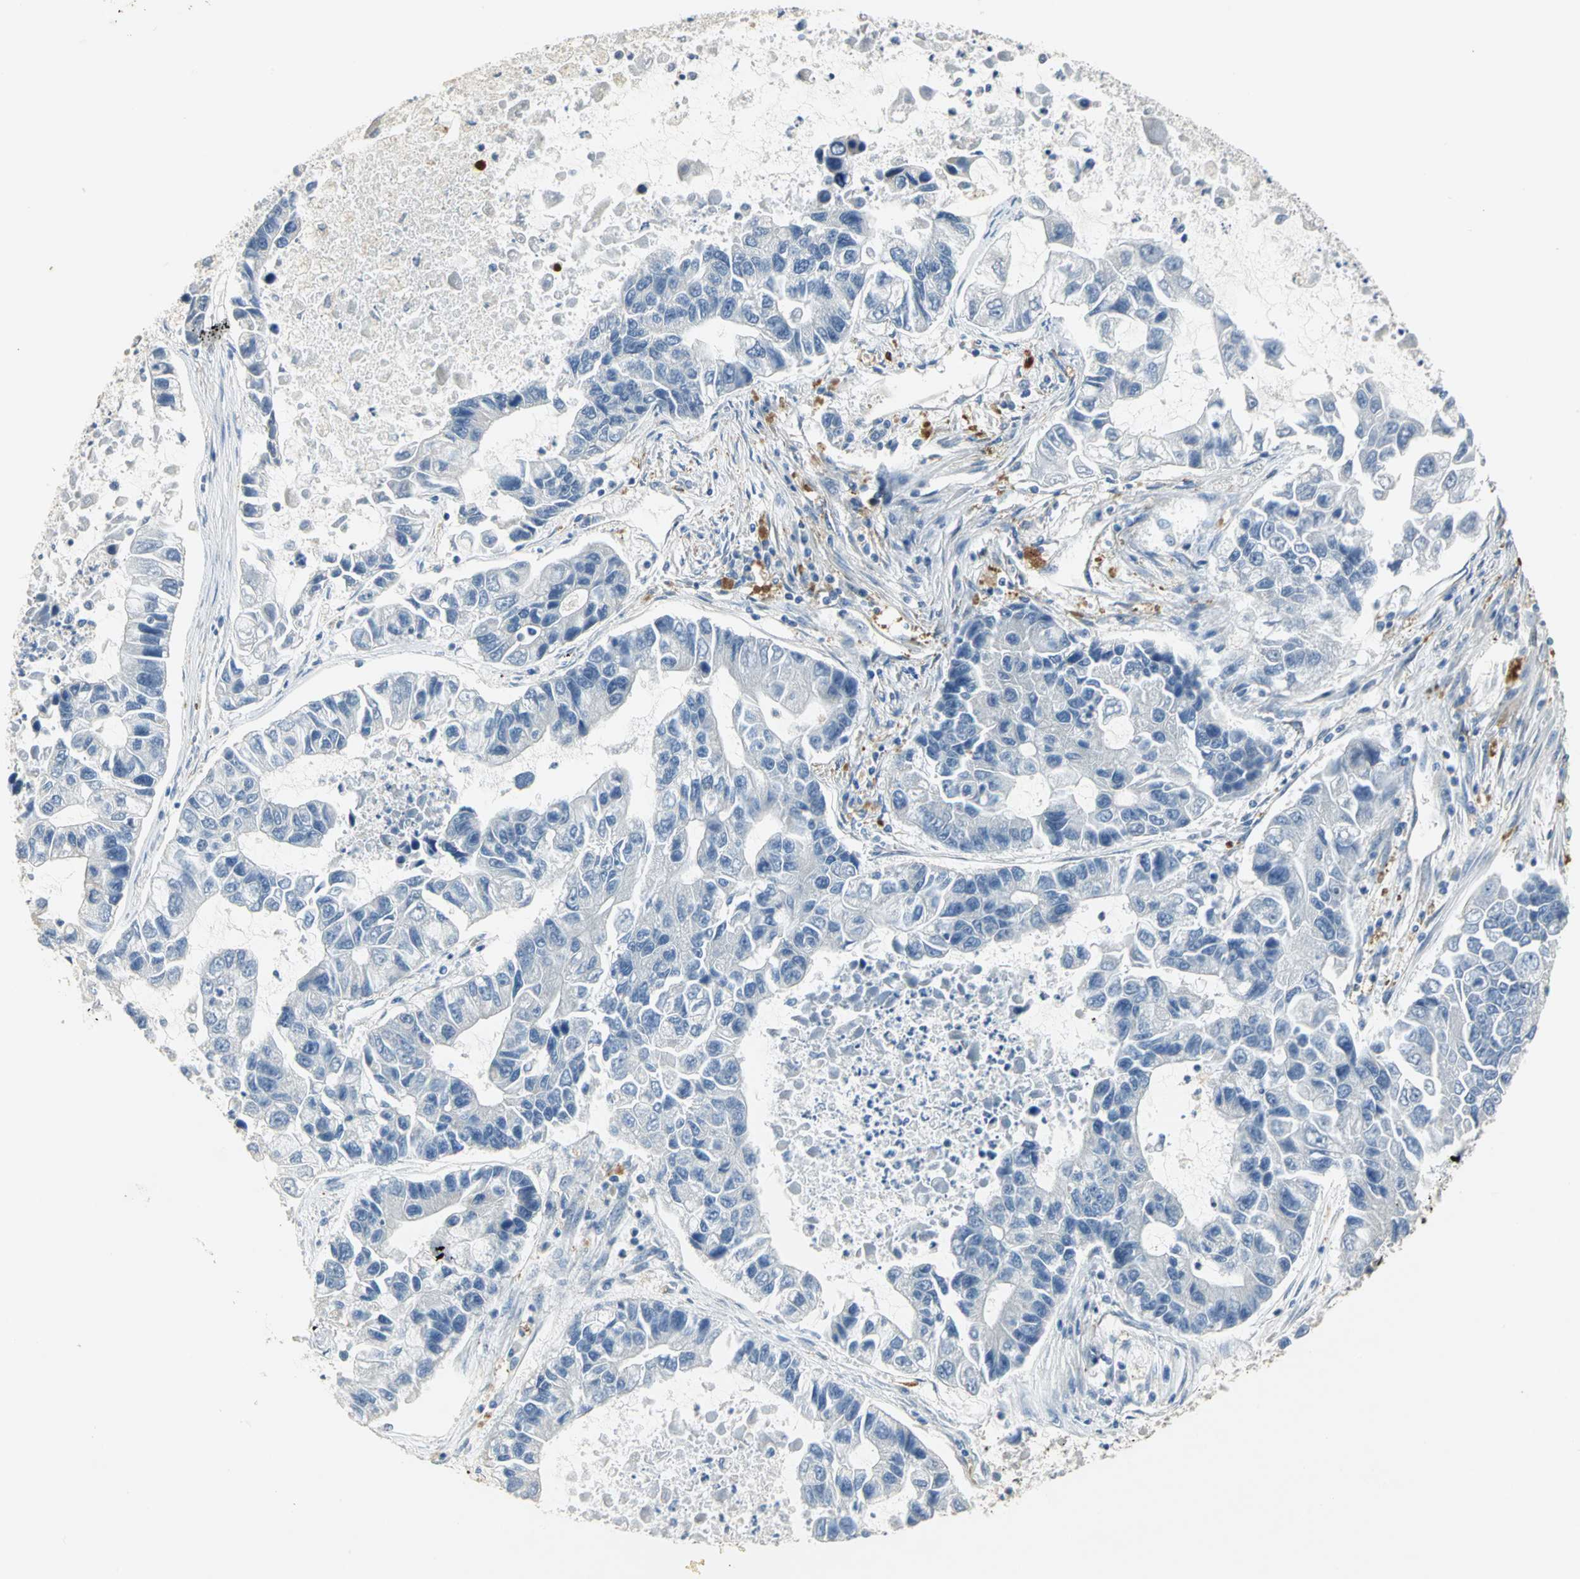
{"staining": {"intensity": "negative", "quantity": "none", "location": "none"}, "tissue": "lung cancer", "cell_type": "Tumor cells", "image_type": "cancer", "snomed": [{"axis": "morphology", "description": "Adenocarcinoma, NOS"}, {"axis": "topography", "description": "Lung"}], "caption": "An immunohistochemistry micrograph of lung cancer is shown. There is no staining in tumor cells of lung cancer. (Brightfield microscopy of DAB (3,3'-diaminobenzidine) IHC at high magnification).", "gene": "IL17RB", "patient": {"sex": "female", "age": 51}}